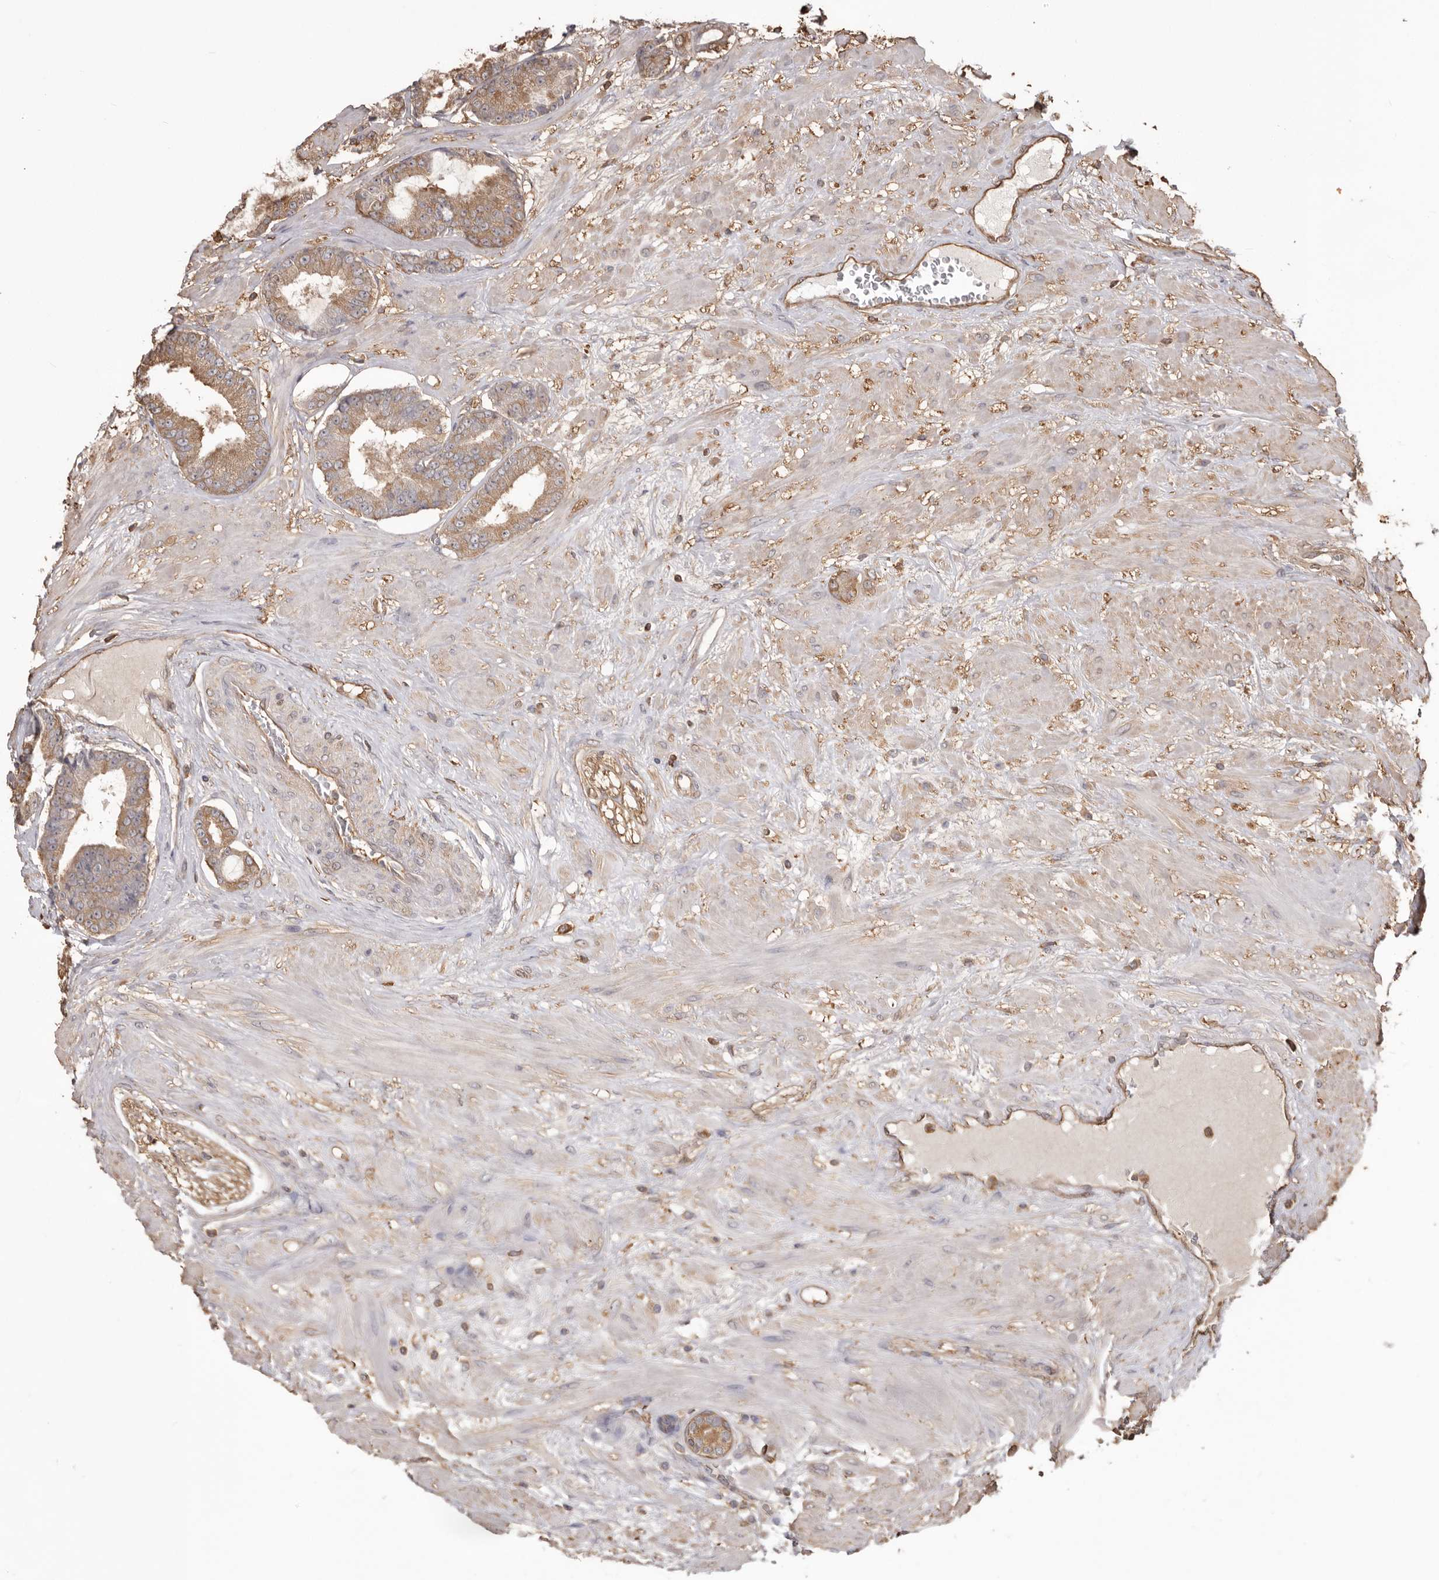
{"staining": {"intensity": "moderate", "quantity": ">75%", "location": "cytoplasmic/membranous"}, "tissue": "prostate cancer", "cell_type": "Tumor cells", "image_type": "cancer", "snomed": [{"axis": "morphology", "description": "Adenocarcinoma, Low grade"}, {"axis": "topography", "description": "Prostate"}], "caption": "This is an image of immunohistochemistry (IHC) staining of prostate cancer, which shows moderate expression in the cytoplasmic/membranous of tumor cells.", "gene": "PKM", "patient": {"sex": "male", "age": 60}}